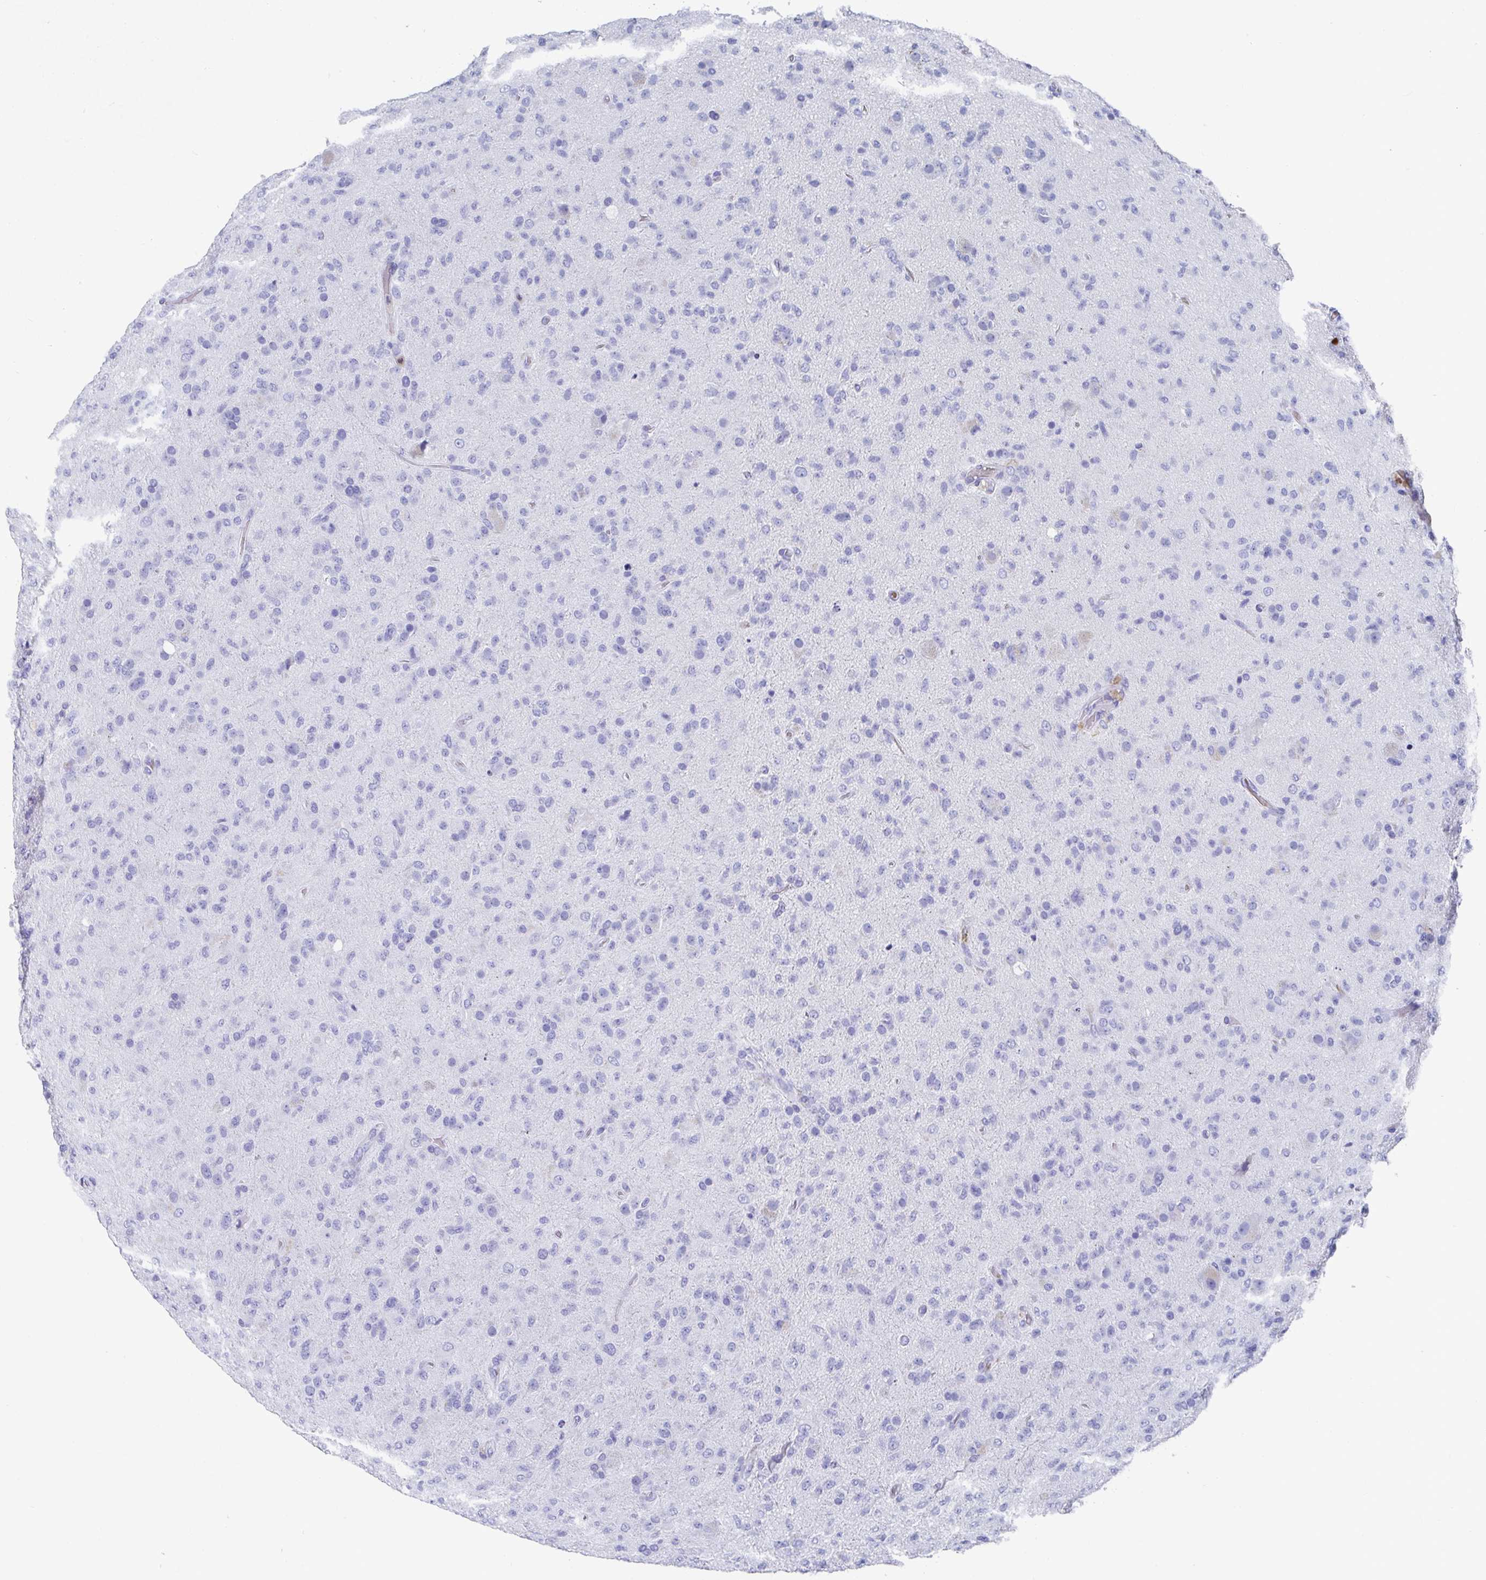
{"staining": {"intensity": "negative", "quantity": "none", "location": "none"}, "tissue": "glioma", "cell_type": "Tumor cells", "image_type": "cancer", "snomed": [{"axis": "morphology", "description": "Glioma, malignant, Low grade"}, {"axis": "topography", "description": "Brain"}], "caption": "Tumor cells are negative for protein expression in human low-grade glioma (malignant).", "gene": "CLDN8", "patient": {"sex": "male", "age": 65}}